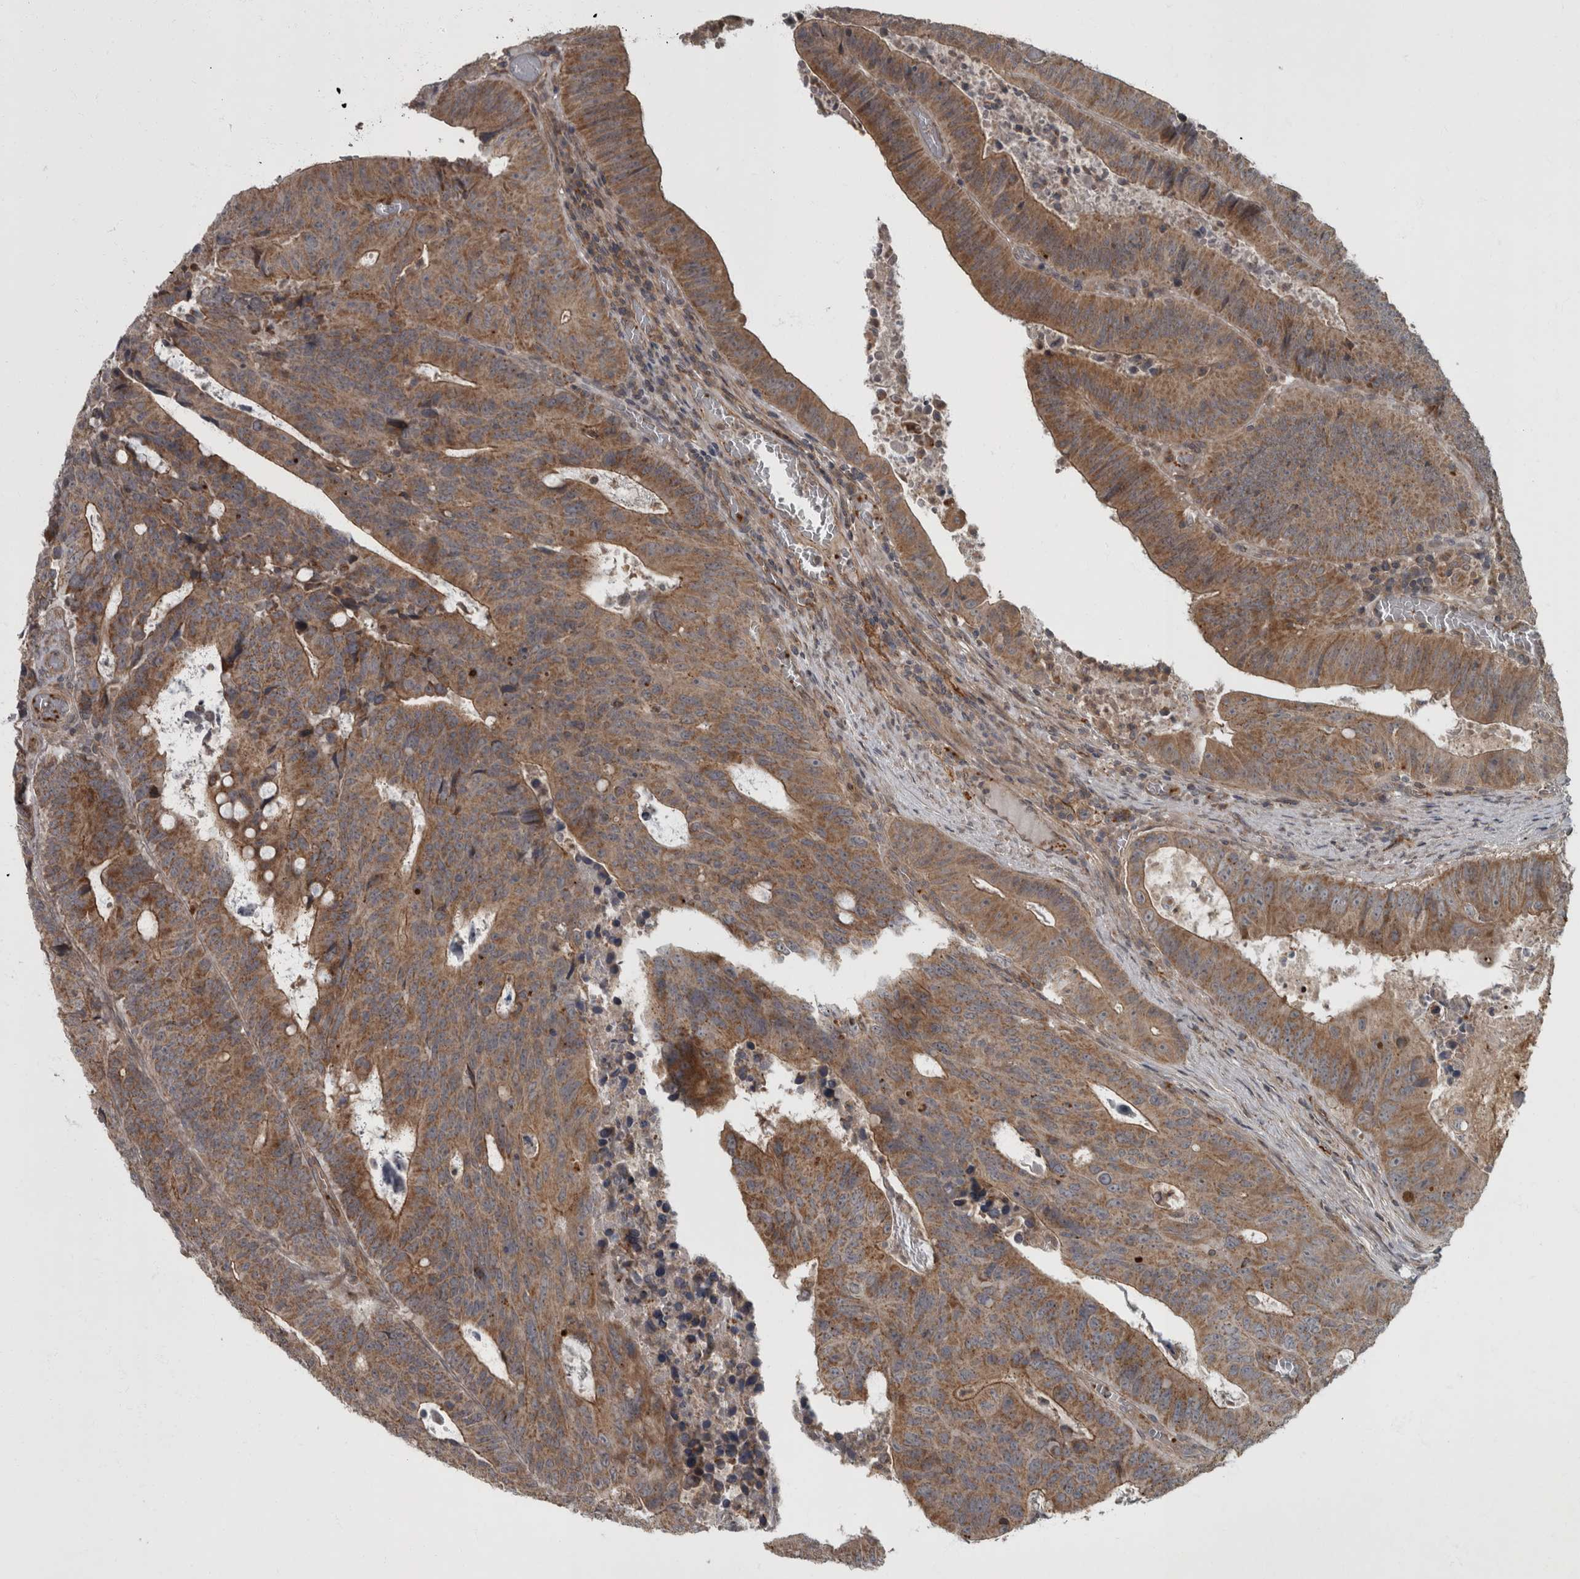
{"staining": {"intensity": "moderate", "quantity": ">75%", "location": "cytoplasmic/membranous"}, "tissue": "colorectal cancer", "cell_type": "Tumor cells", "image_type": "cancer", "snomed": [{"axis": "morphology", "description": "Adenocarcinoma, NOS"}, {"axis": "topography", "description": "Colon"}], "caption": "DAB (3,3'-diaminobenzidine) immunohistochemical staining of colorectal adenocarcinoma exhibits moderate cytoplasmic/membranous protein expression in approximately >75% of tumor cells.", "gene": "VEGFD", "patient": {"sex": "male", "age": 87}}